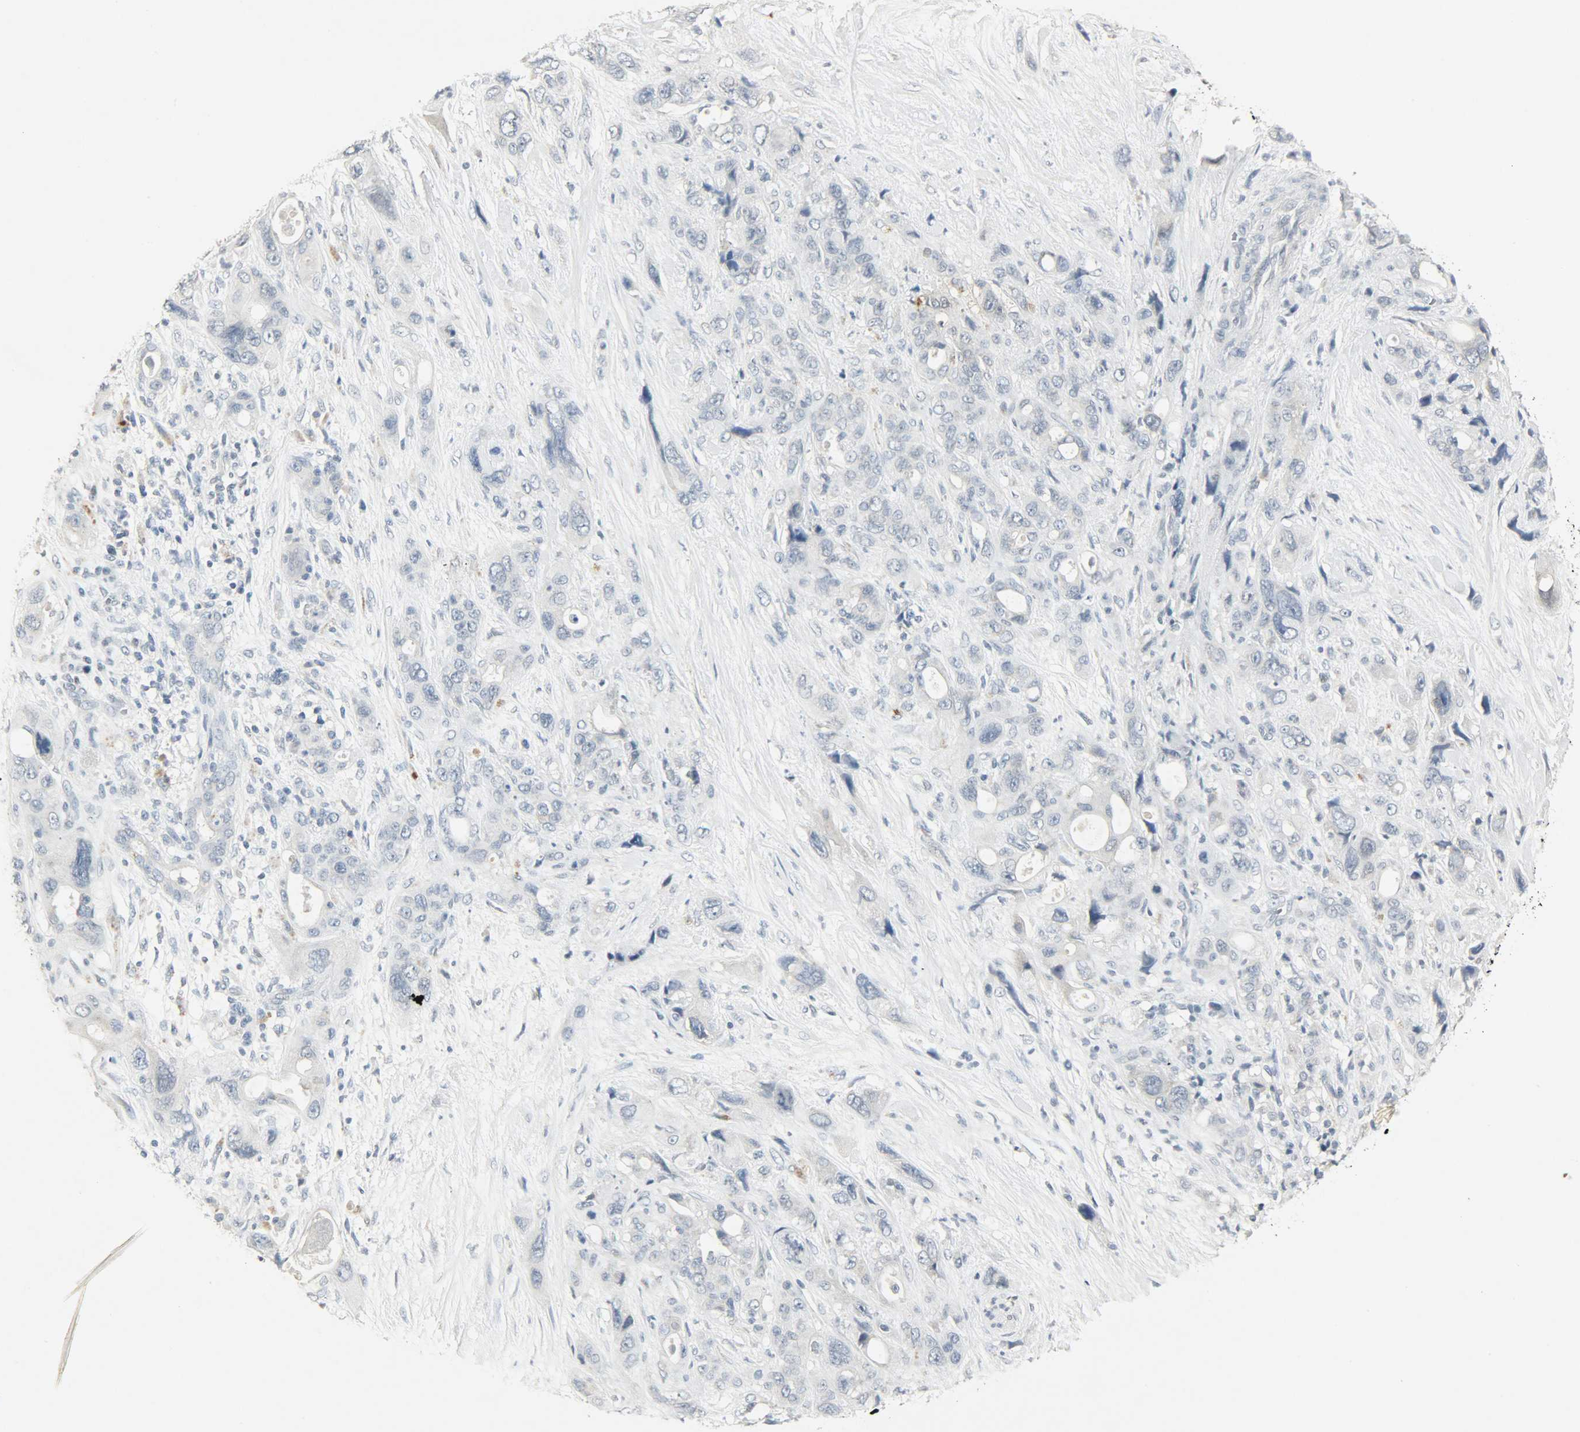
{"staining": {"intensity": "negative", "quantity": "none", "location": "none"}, "tissue": "pancreatic cancer", "cell_type": "Tumor cells", "image_type": "cancer", "snomed": [{"axis": "morphology", "description": "Adenocarcinoma, NOS"}, {"axis": "topography", "description": "Pancreas"}], "caption": "Immunohistochemical staining of human pancreatic cancer displays no significant positivity in tumor cells. The staining was performed using DAB (3,3'-diaminobenzidine) to visualize the protein expression in brown, while the nuclei were stained in blue with hematoxylin (Magnification: 20x).", "gene": "CAMK4", "patient": {"sex": "male", "age": 46}}